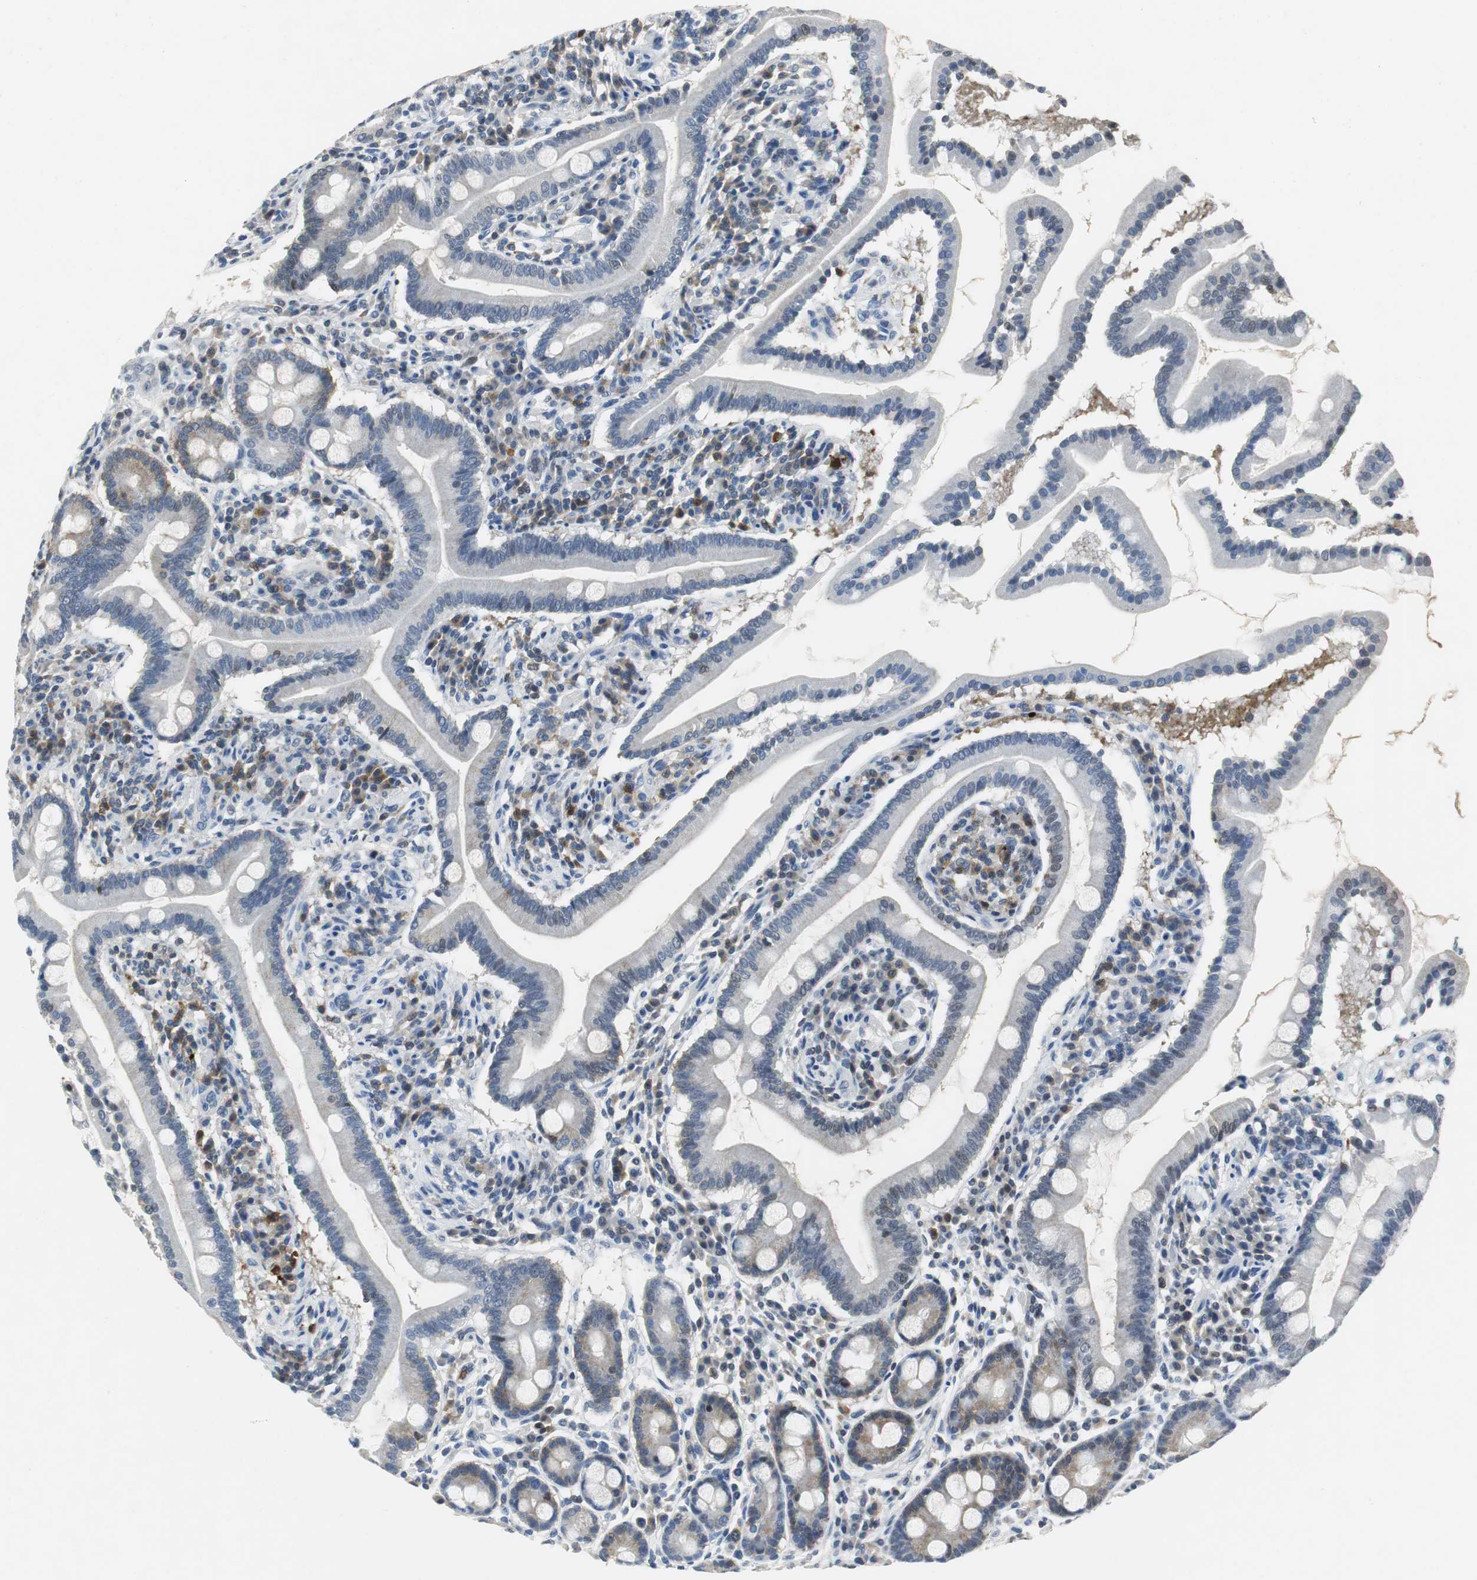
{"staining": {"intensity": "weak", "quantity": "<25%", "location": "cytoplasmic/membranous,nuclear"}, "tissue": "duodenum", "cell_type": "Glandular cells", "image_type": "normal", "snomed": [{"axis": "morphology", "description": "Normal tissue, NOS"}, {"axis": "topography", "description": "Duodenum"}], "caption": "Immunohistochemistry (IHC) of benign human duodenum displays no staining in glandular cells. (Brightfield microscopy of DAB immunohistochemistry at high magnification).", "gene": "ORM1", "patient": {"sex": "male", "age": 50}}